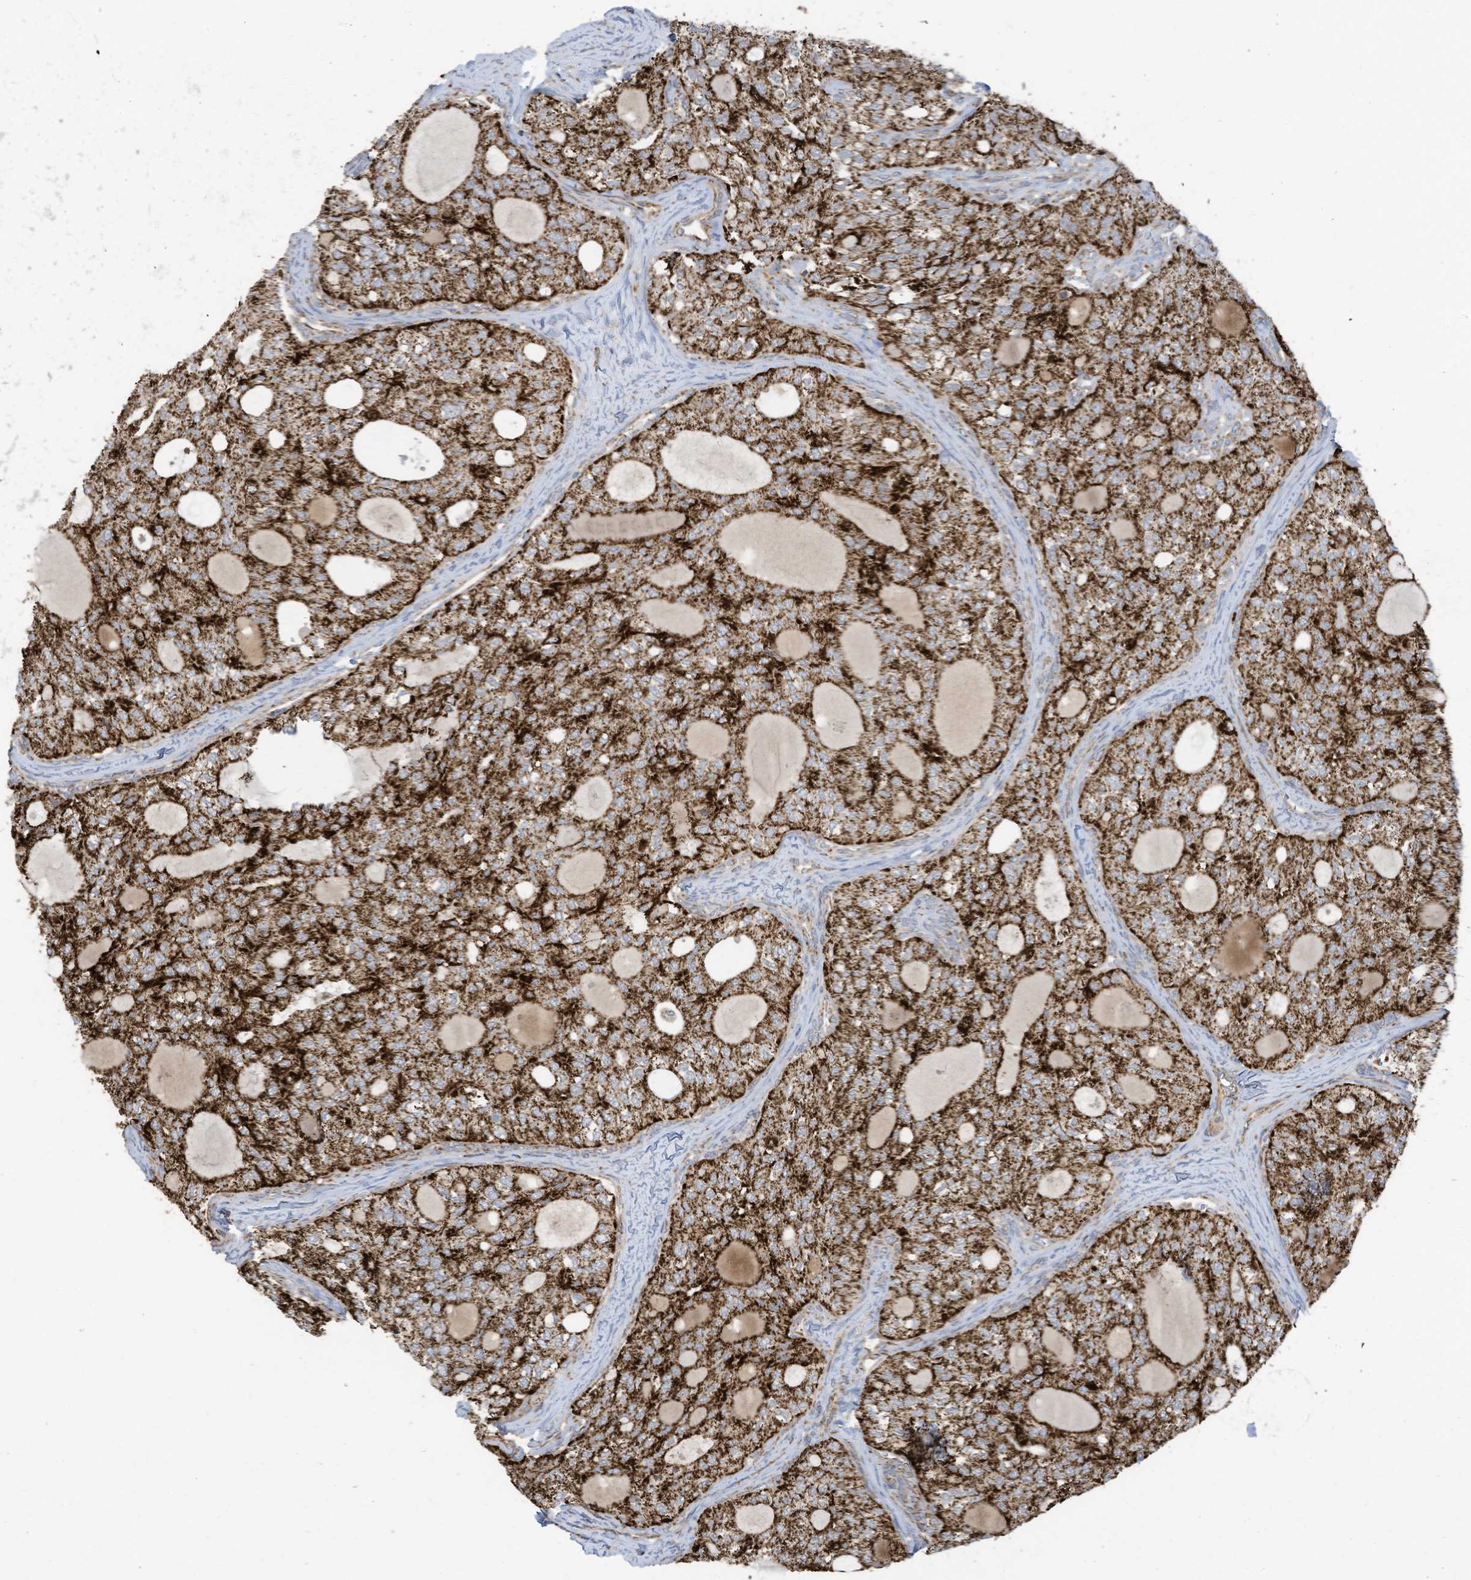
{"staining": {"intensity": "strong", "quantity": ">75%", "location": "cytoplasmic/membranous"}, "tissue": "thyroid cancer", "cell_type": "Tumor cells", "image_type": "cancer", "snomed": [{"axis": "morphology", "description": "Follicular adenoma carcinoma, NOS"}, {"axis": "topography", "description": "Thyroid gland"}], "caption": "This is an image of immunohistochemistry (IHC) staining of thyroid follicular adenoma carcinoma, which shows strong positivity in the cytoplasmic/membranous of tumor cells.", "gene": "COX10", "patient": {"sex": "male", "age": 75}}